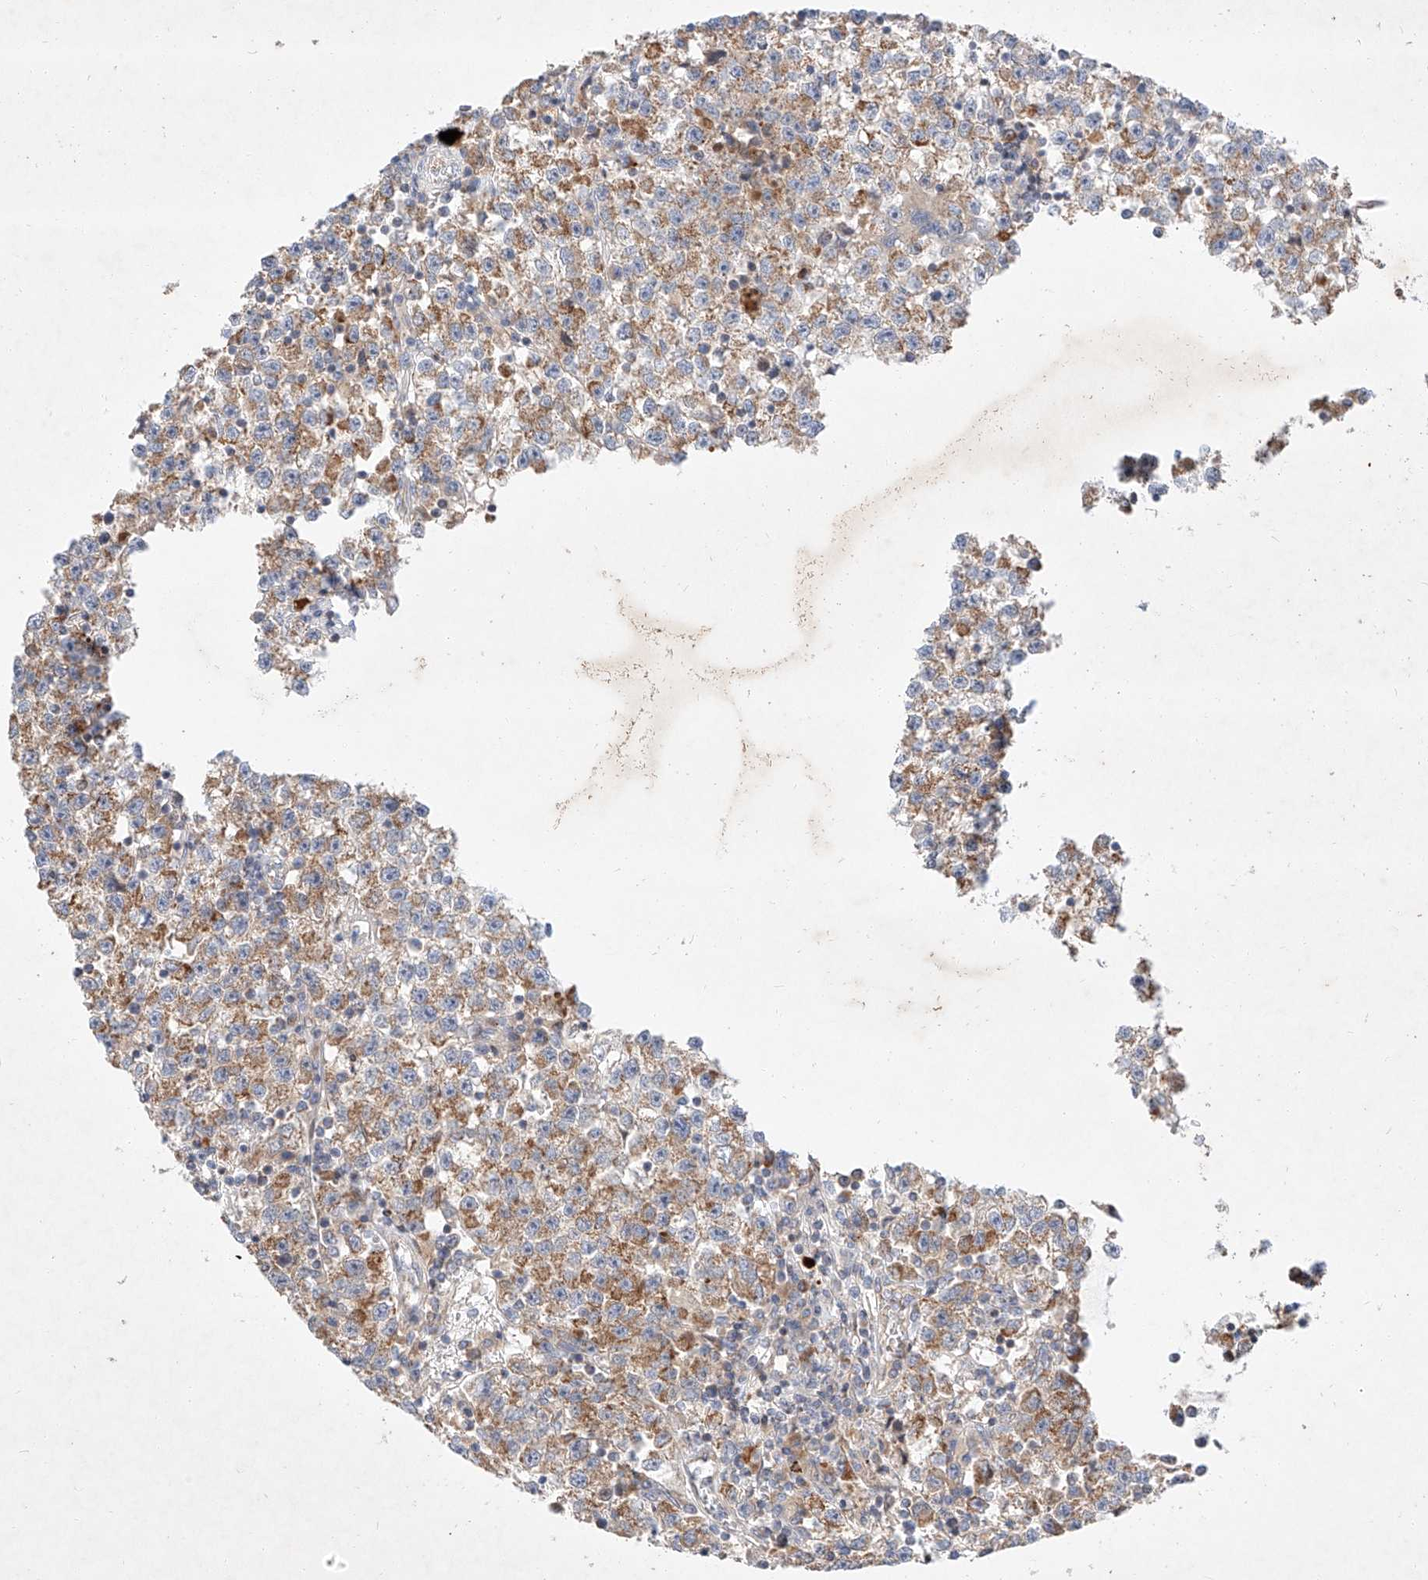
{"staining": {"intensity": "moderate", "quantity": ">75%", "location": "cytoplasmic/membranous"}, "tissue": "testis cancer", "cell_type": "Tumor cells", "image_type": "cancer", "snomed": [{"axis": "morphology", "description": "Seminoma, NOS"}, {"axis": "topography", "description": "Testis"}], "caption": "Testis cancer stained with DAB immunohistochemistry displays medium levels of moderate cytoplasmic/membranous expression in about >75% of tumor cells. The protein of interest is shown in brown color, while the nuclei are stained blue.", "gene": "OSGEPL1", "patient": {"sex": "male", "age": 22}}